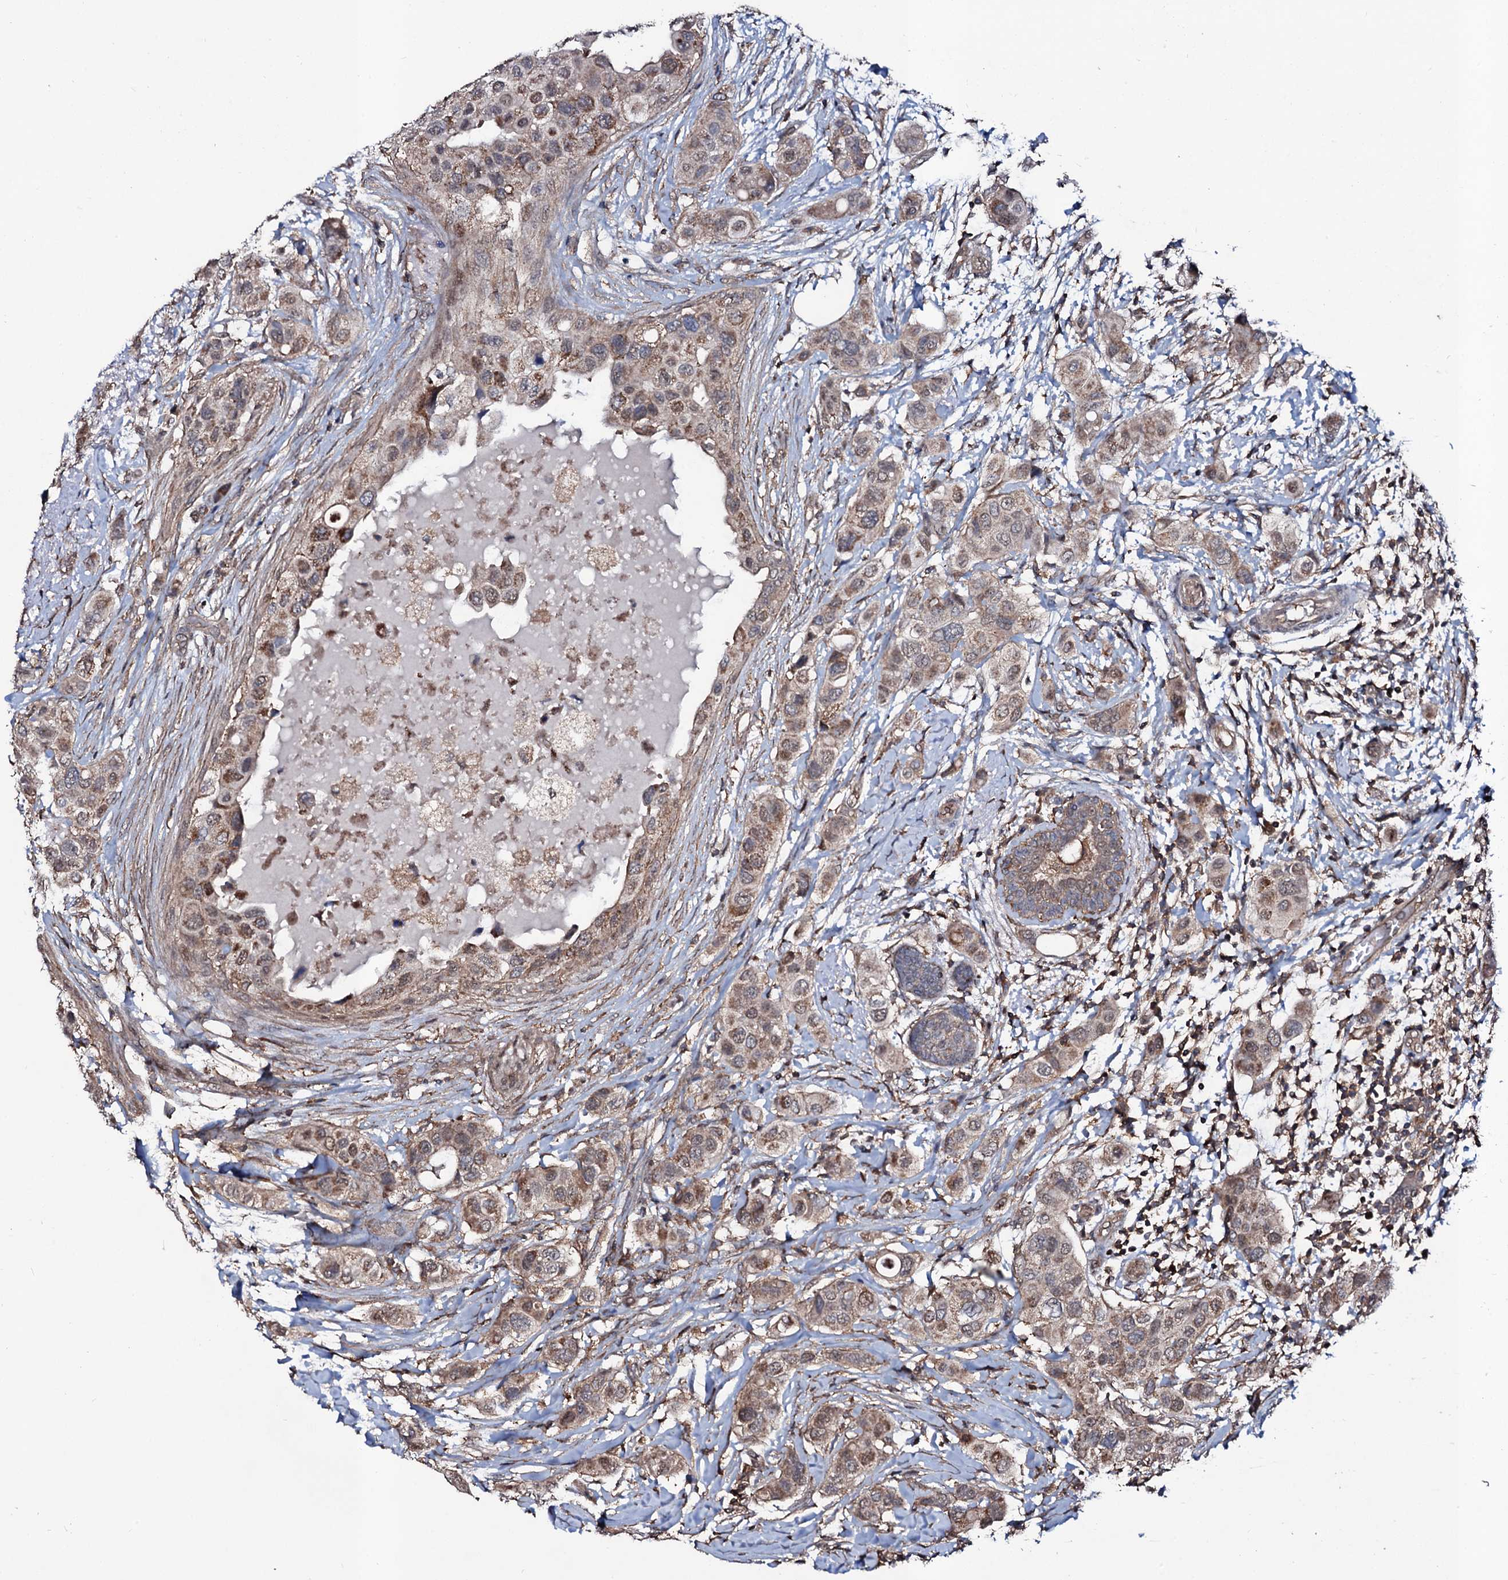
{"staining": {"intensity": "moderate", "quantity": "25%-75%", "location": "cytoplasmic/membranous,nuclear"}, "tissue": "breast cancer", "cell_type": "Tumor cells", "image_type": "cancer", "snomed": [{"axis": "morphology", "description": "Lobular carcinoma"}, {"axis": "topography", "description": "Breast"}], "caption": "This is an image of immunohistochemistry (IHC) staining of breast cancer, which shows moderate expression in the cytoplasmic/membranous and nuclear of tumor cells.", "gene": "COG6", "patient": {"sex": "female", "age": 51}}